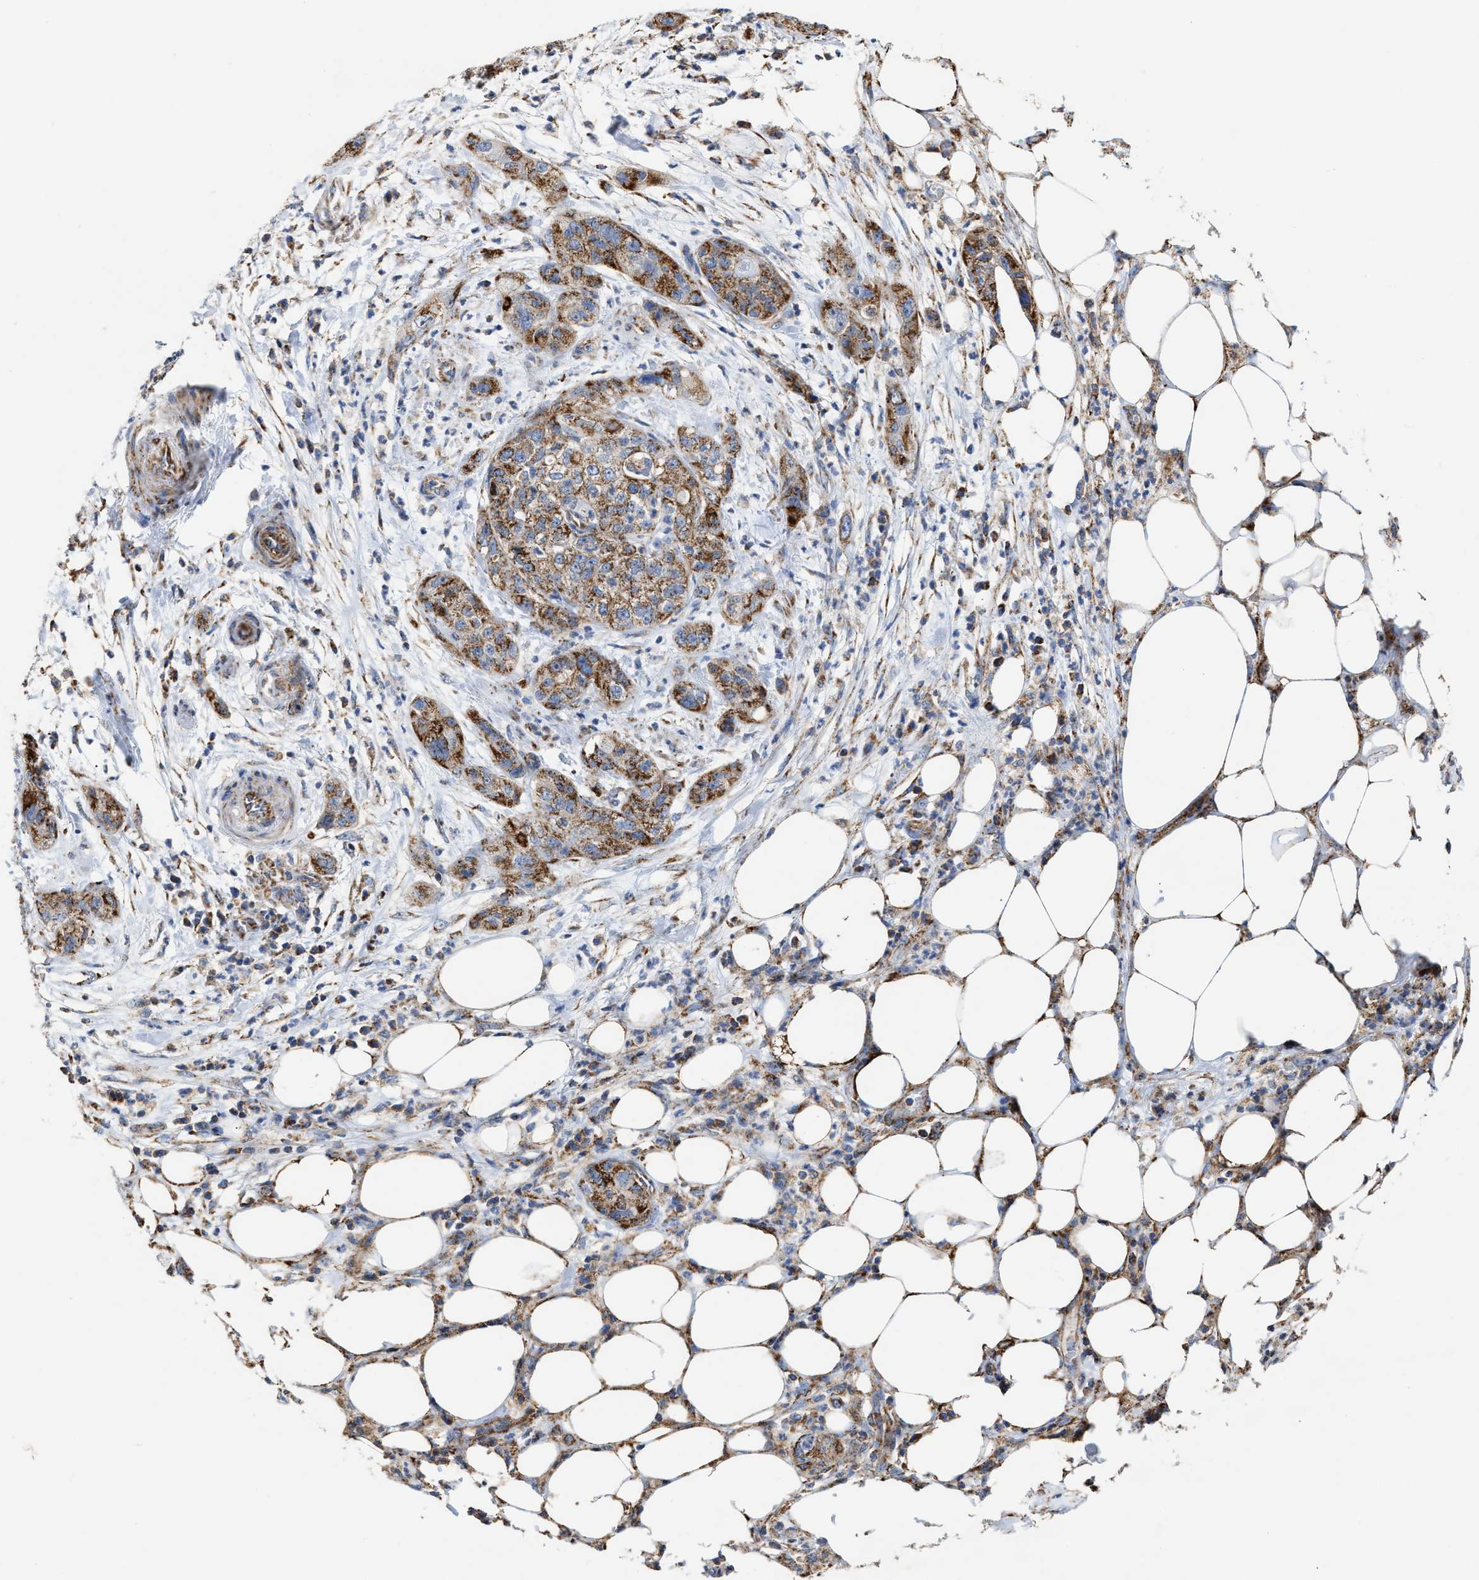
{"staining": {"intensity": "moderate", "quantity": ">75%", "location": "cytoplasmic/membranous"}, "tissue": "pancreatic cancer", "cell_type": "Tumor cells", "image_type": "cancer", "snomed": [{"axis": "morphology", "description": "Adenocarcinoma, NOS"}, {"axis": "topography", "description": "Pancreas"}], "caption": "Moderate cytoplasmic/membranous expression is appreciated in approximately >75% of tumor cells in adenocarcinoma (pancreatic).", "gene": "MECR", "patient": {"sex": "female", "age": 78}}